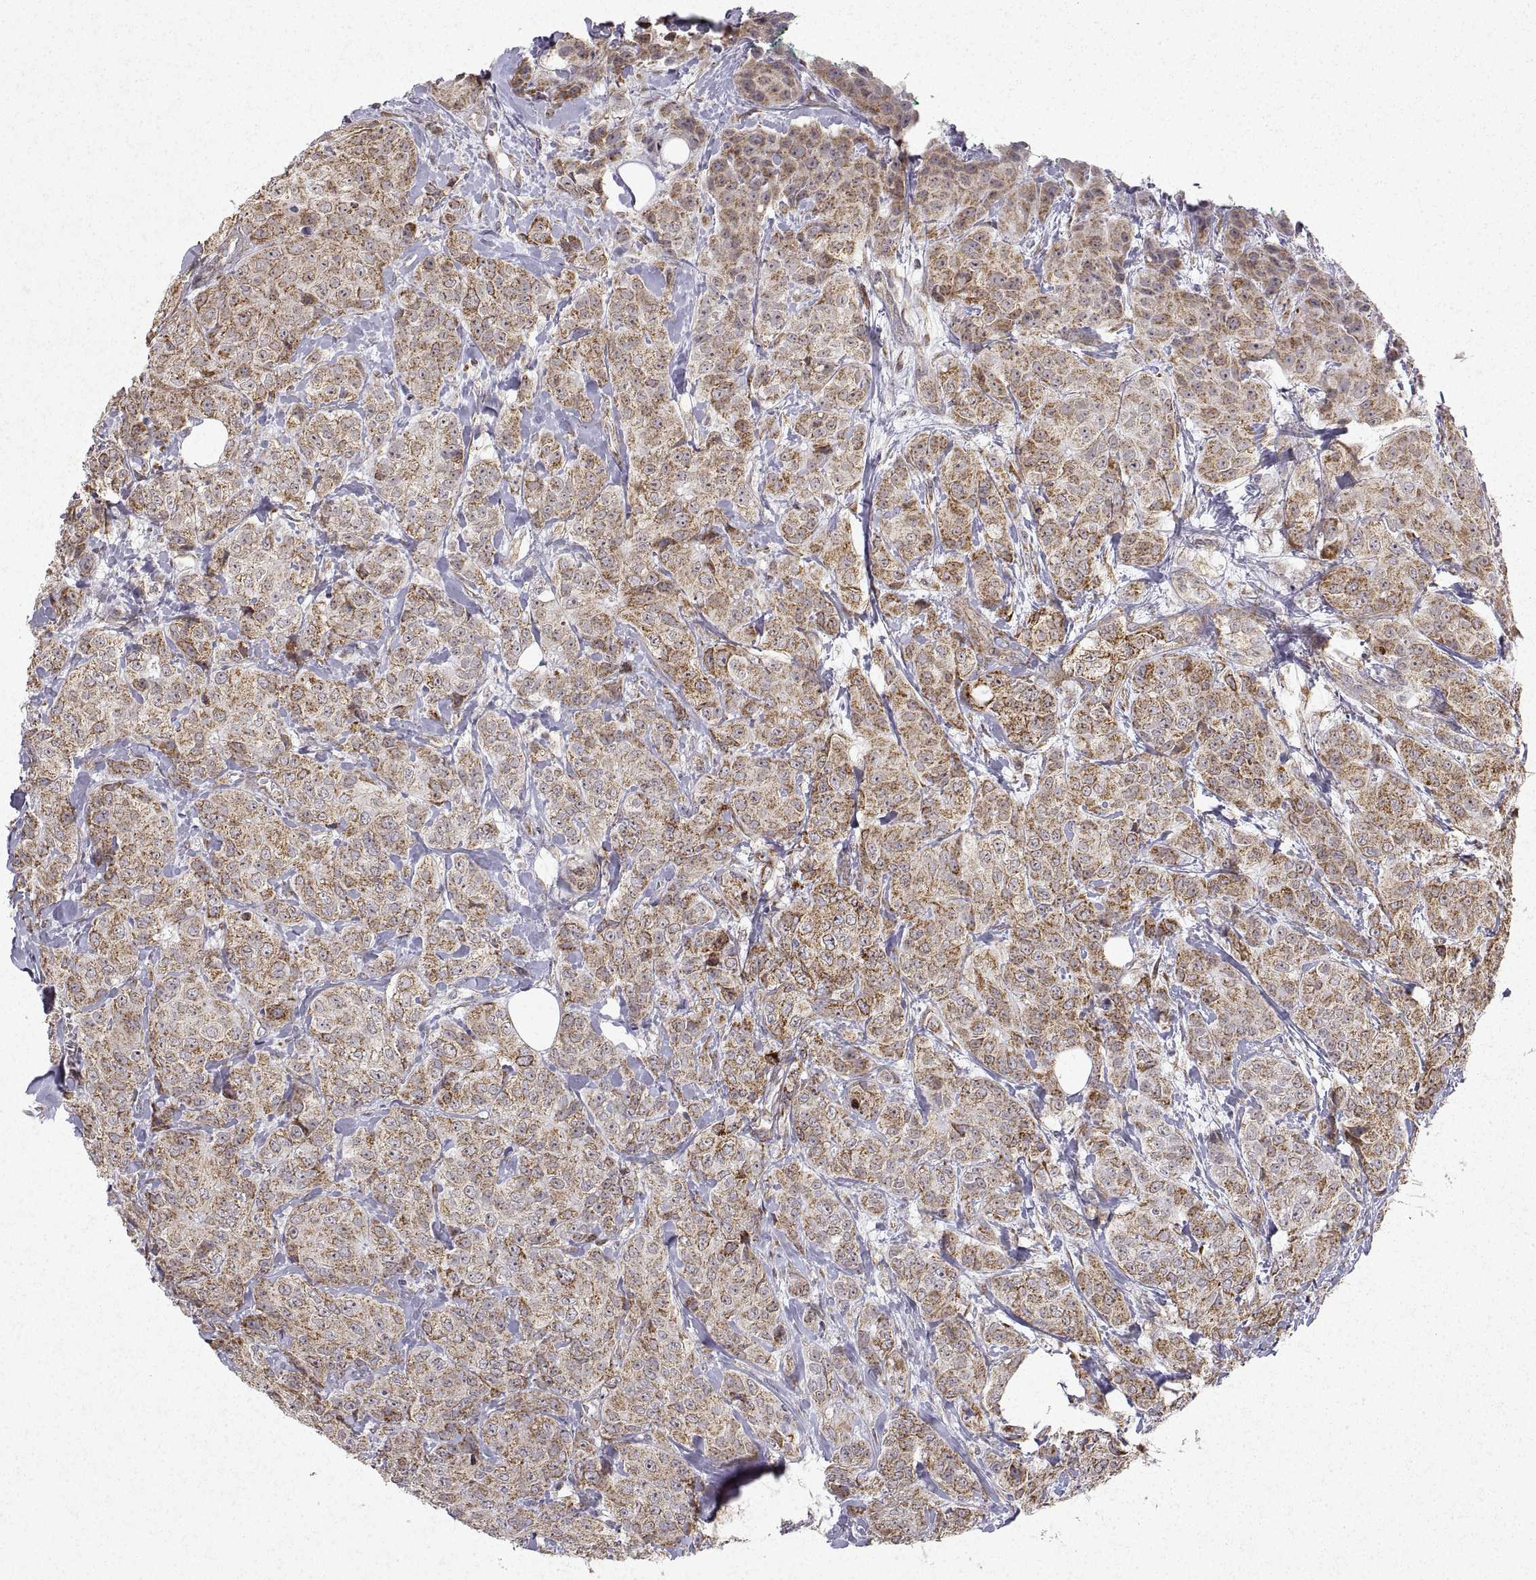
{"staining": {"intensity": "moderate", "quantity": "25%-75%", "location": "cytoplasmic/membranous"}, "tissue": "breast cancer", "cell_type": "Tumor cells", "image_type": "cancer", "snomed": [{"axis": "morphology", "description": "Duct carcinoma"}, {"axis": "topography", "description": "Breast"}], "caption": "Immunohistochemistry (DAB) staining of human breast cancer shows moderate cytoplasmic/membranous protein positivity in approximately 25%-75% of tumor cells.", "gene": "MANBAL", "patient": {"sex": "female", "age": 43}}